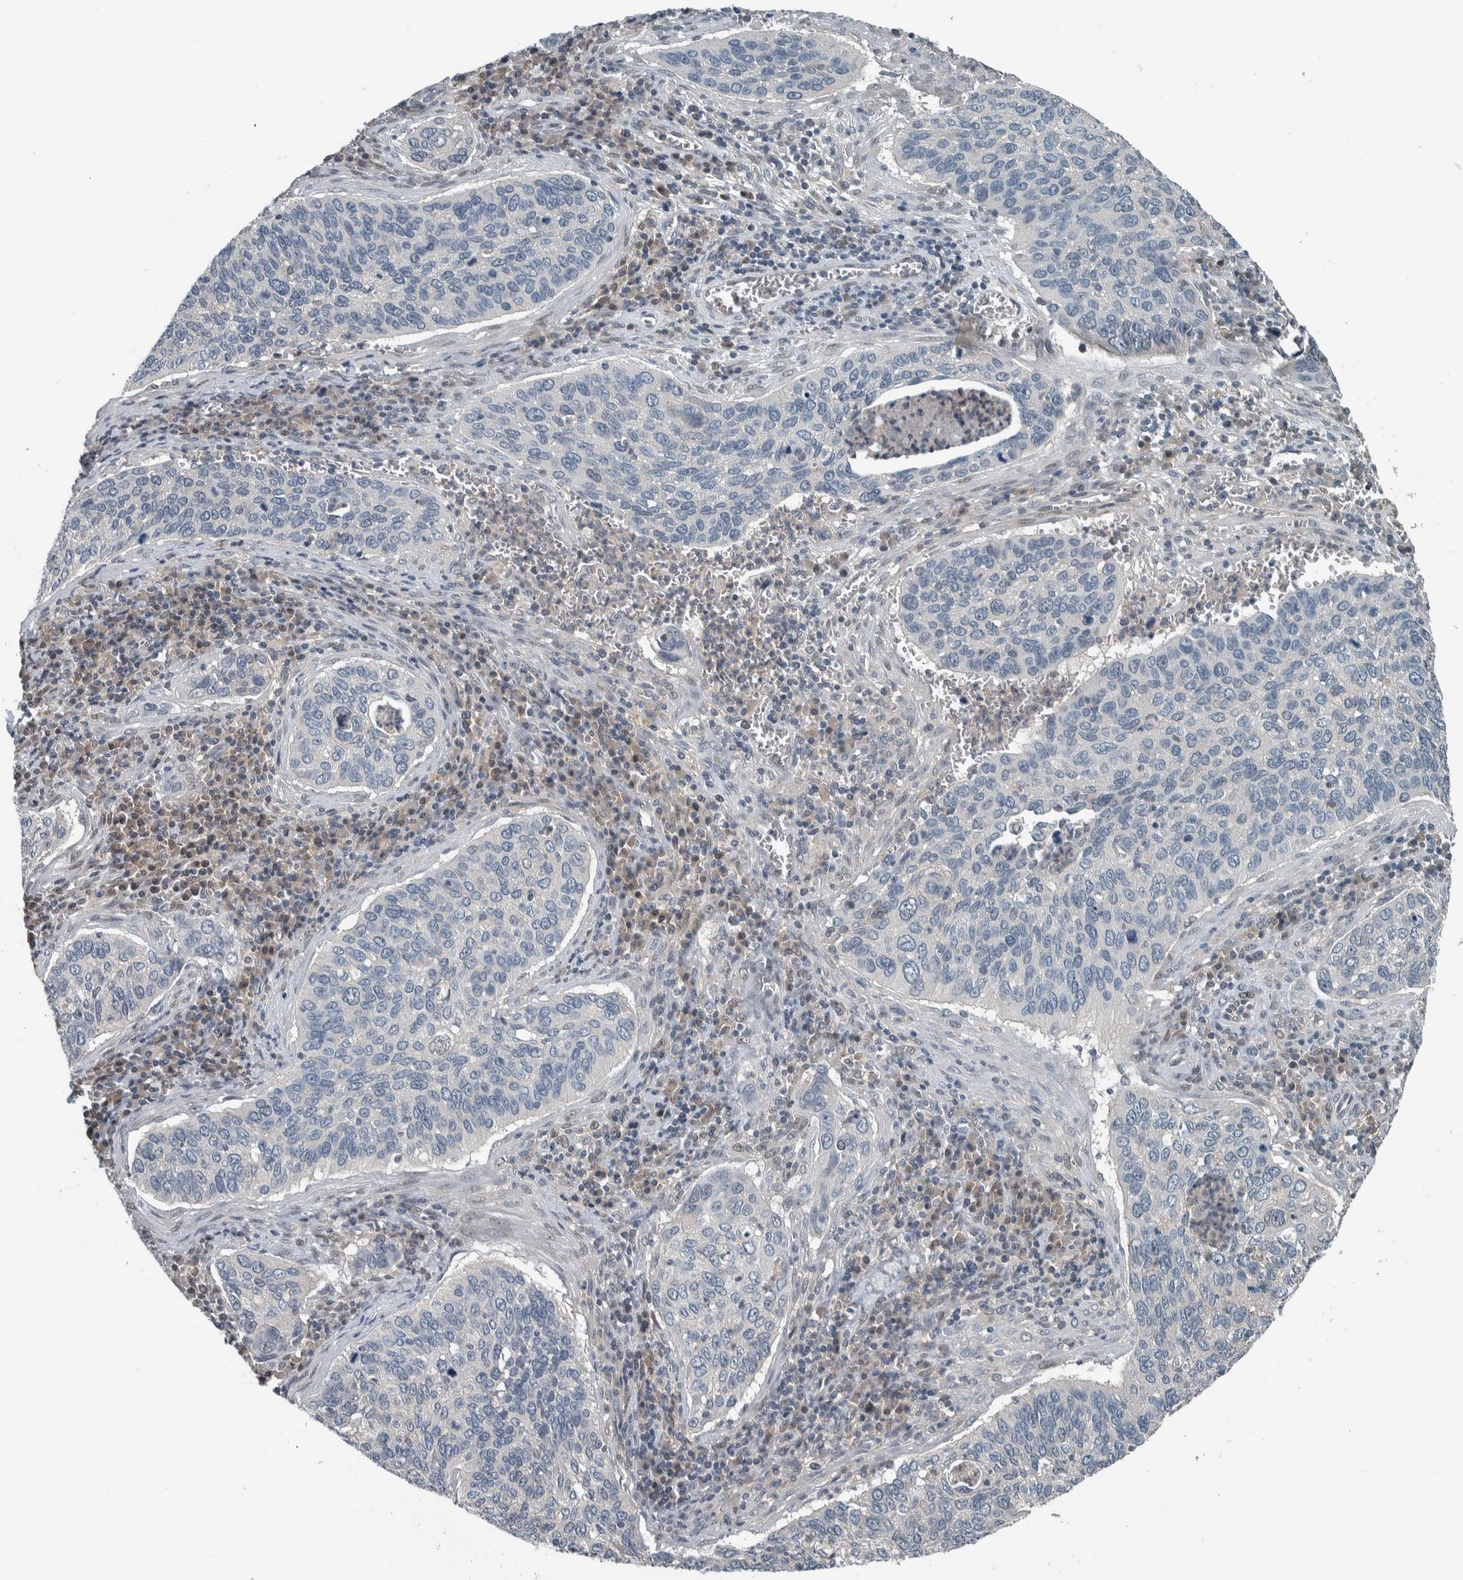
{"staining": {"intensity": "negative", "quantity": "none", "location": "none"}, "tissue": "cervical cancer", "cell_type": "Tumor cells", "image_type": "cancer", "snomed": [{"axis": "morphology", "description": "Squamous cell carcinoma, NOS"}, {"axis": "topography", "description": "Cervix"}], "caption": "This is a micrograph of immunohistochemistry (IHC) staining of cervical cancer, which shows no positivity in tumor cells.", "gene": "ALAD", "patient": {"sex": "female", "age": 53}}